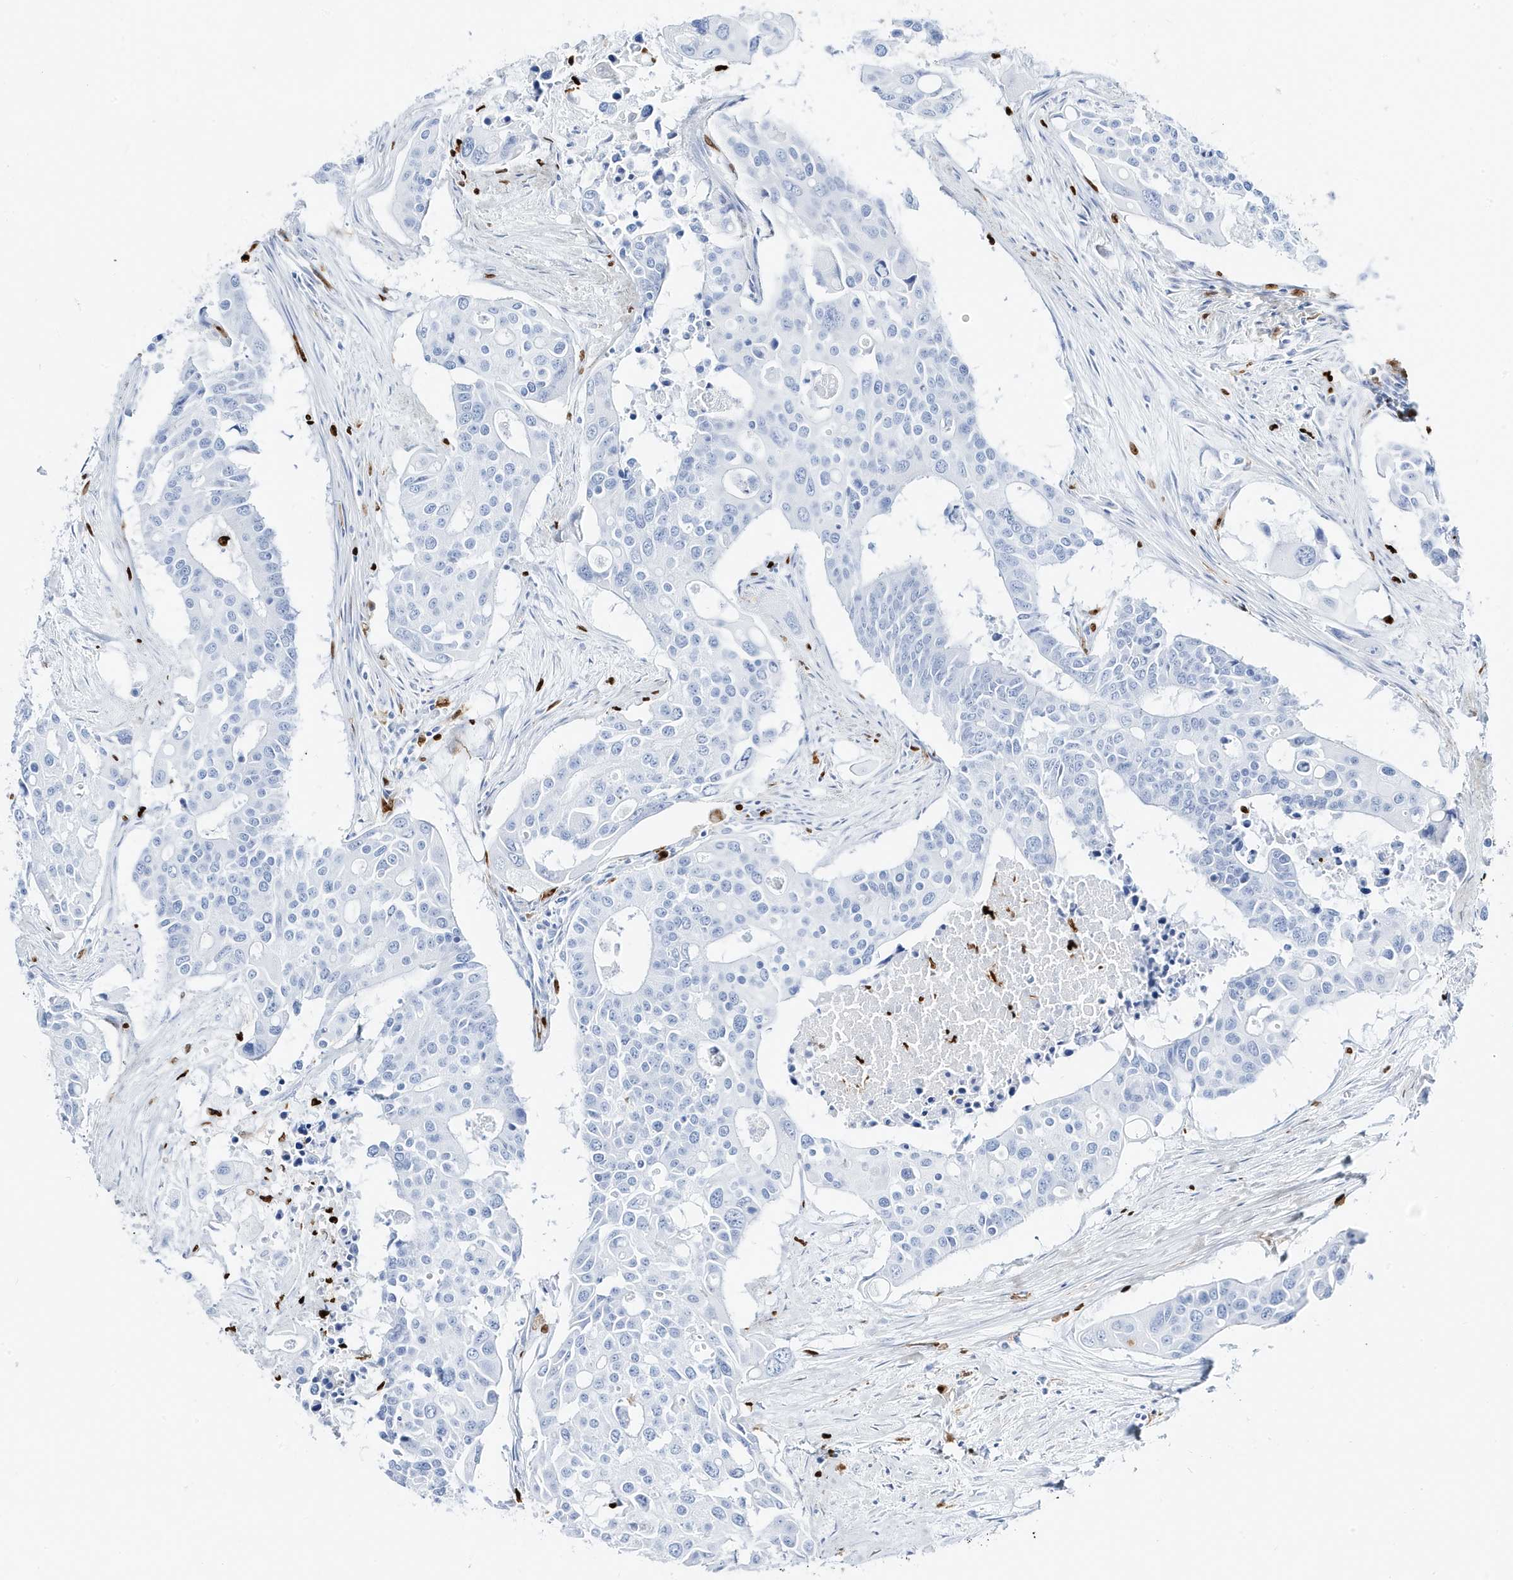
{"staining": {"intensity": "negative", "quantity": "none", "location": "none"}, "tissue": "colorectal cancer", "cell_type": "Tumor cells", "image_type": "cancer", "snomed": [{"axis": "morphology", "description": "Adenocarcinoma, NOS"}, {"axis": "topography", "description": "Colon"}], "caption": "Protein analysis of adenocarcinoma (colorectal) displays no significant staining in tumor cells.", "gene": "MNDA", "patient": {"sex": "male", "age": 77}}